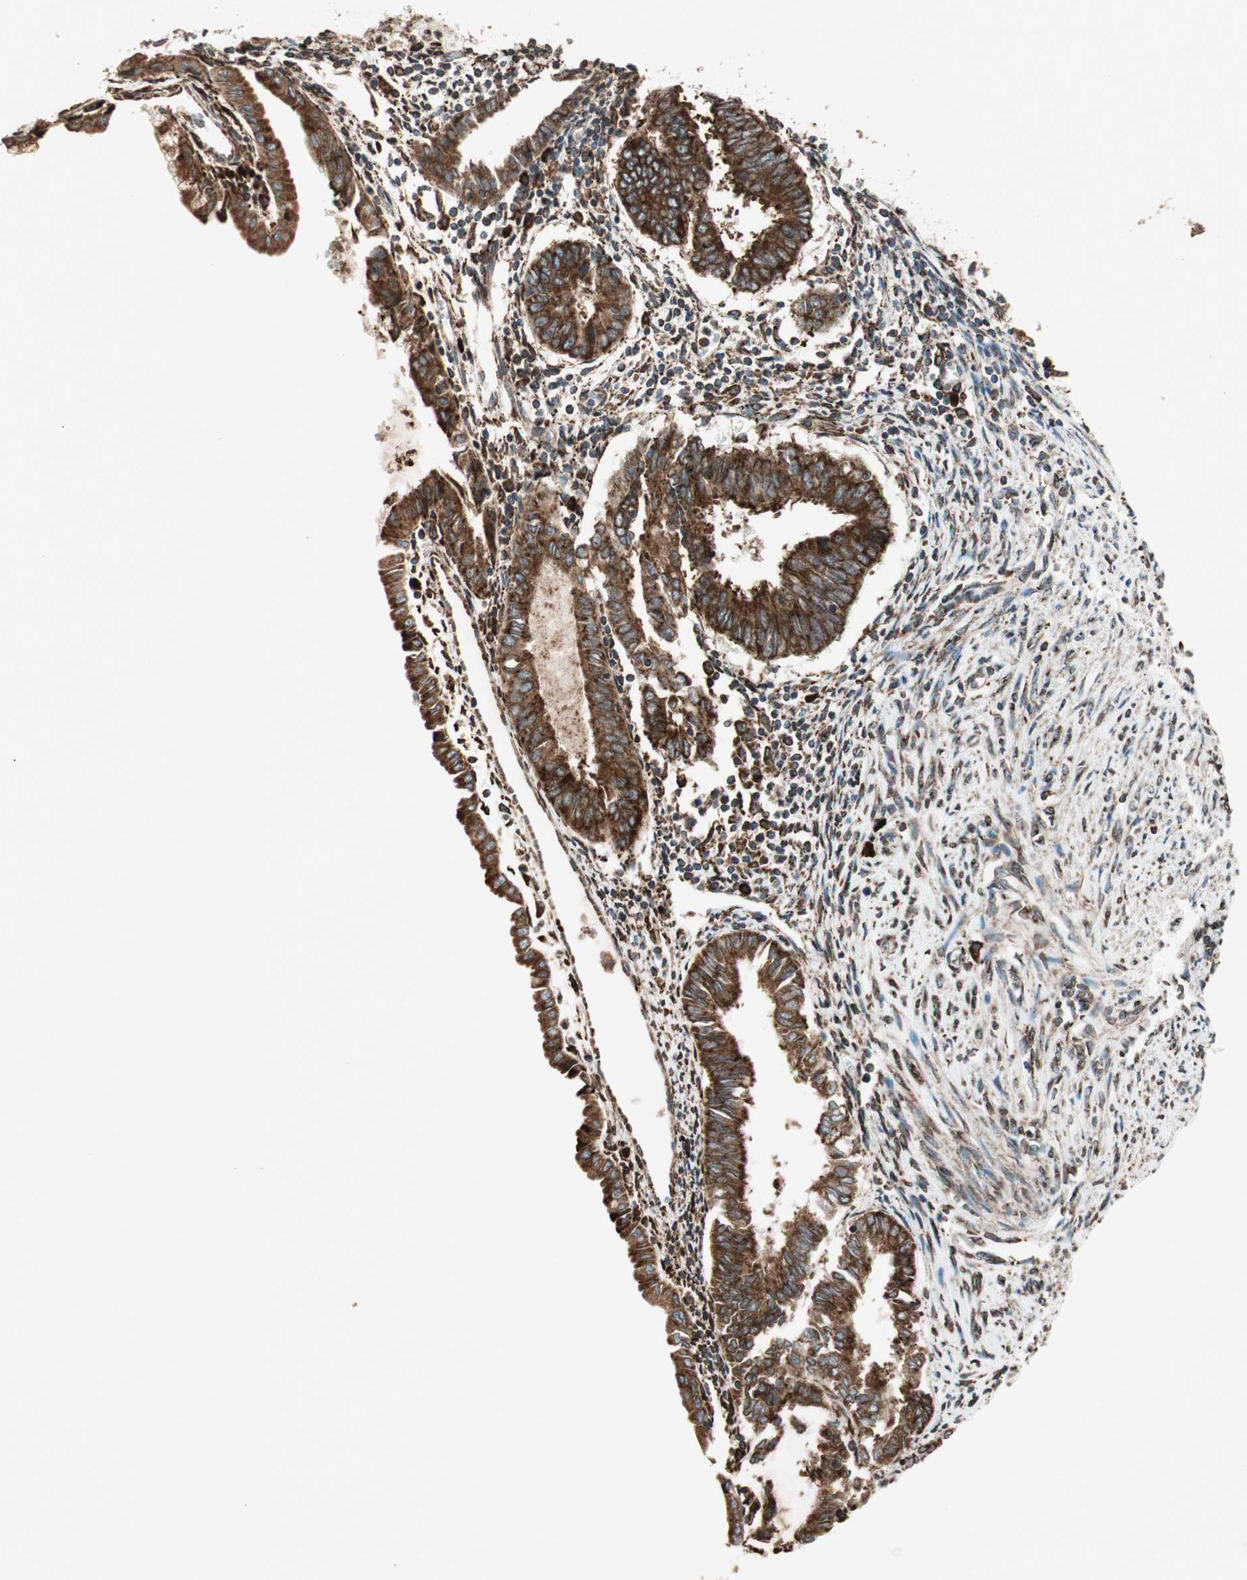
{"staining": {"intensity": "strong", "quantity": ">75%", "location": "cytoplasmic/membranous"}, "tissue": "endometrial cancer", "cell_type": "Tumor cells", "image_type": "cancer", "snomed": [{"axis": "morphology", "description": "Adenocarcinoma, NOS"}, {"axis": "topography", "description": "Endometrium"}], "caption": "Brown immunohistochemical staining in endometrial cancer exhibits strong cytoplasmic/membranous expression in about >75% of tumor cells. Using DAB (brown) and hematoxylin (blue) stains, captured at high magnification using brightfield microscopy.", "gene": "PRKCSH", "patient": {"sex": "female", "age": 86}}